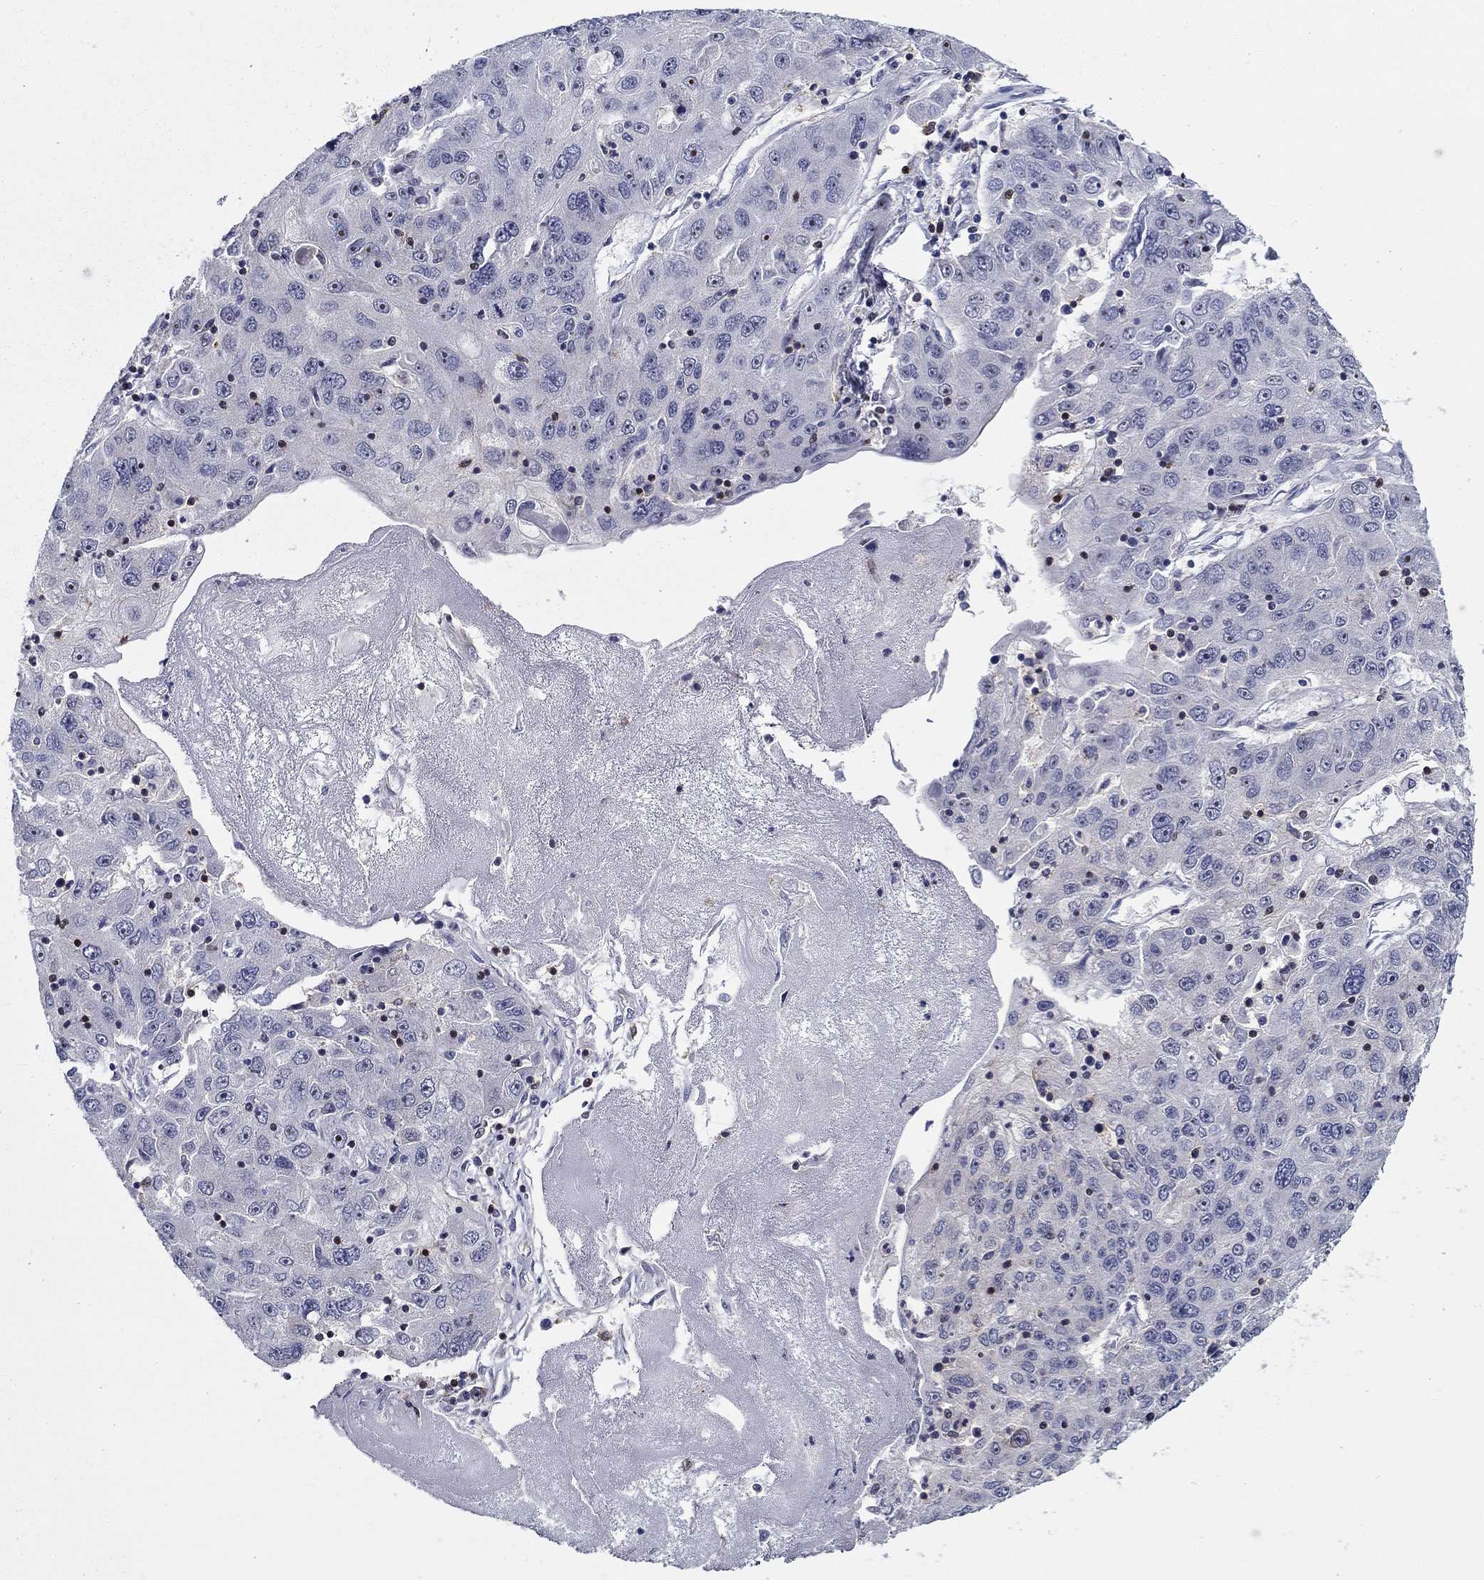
{"staining": {"intensity": "negative", "quantity": "none", "location": "none"}, "tissue": "stomach cancer", "cell_type": "Tumor cells", "image_type": "cancer", "snomed": [{"axis": "morphology", "description": "Adenocarcinoma, NOS"}, {"axis": "topography", "description": "Stomach"}], "caption": "IHC micrograph of stomach adenocarcinoma stained for a protein (brown), which reveals no positivity in tumor cells.", "gene": "POU2F2", "patient": {"sex": "male", "age": 56}}